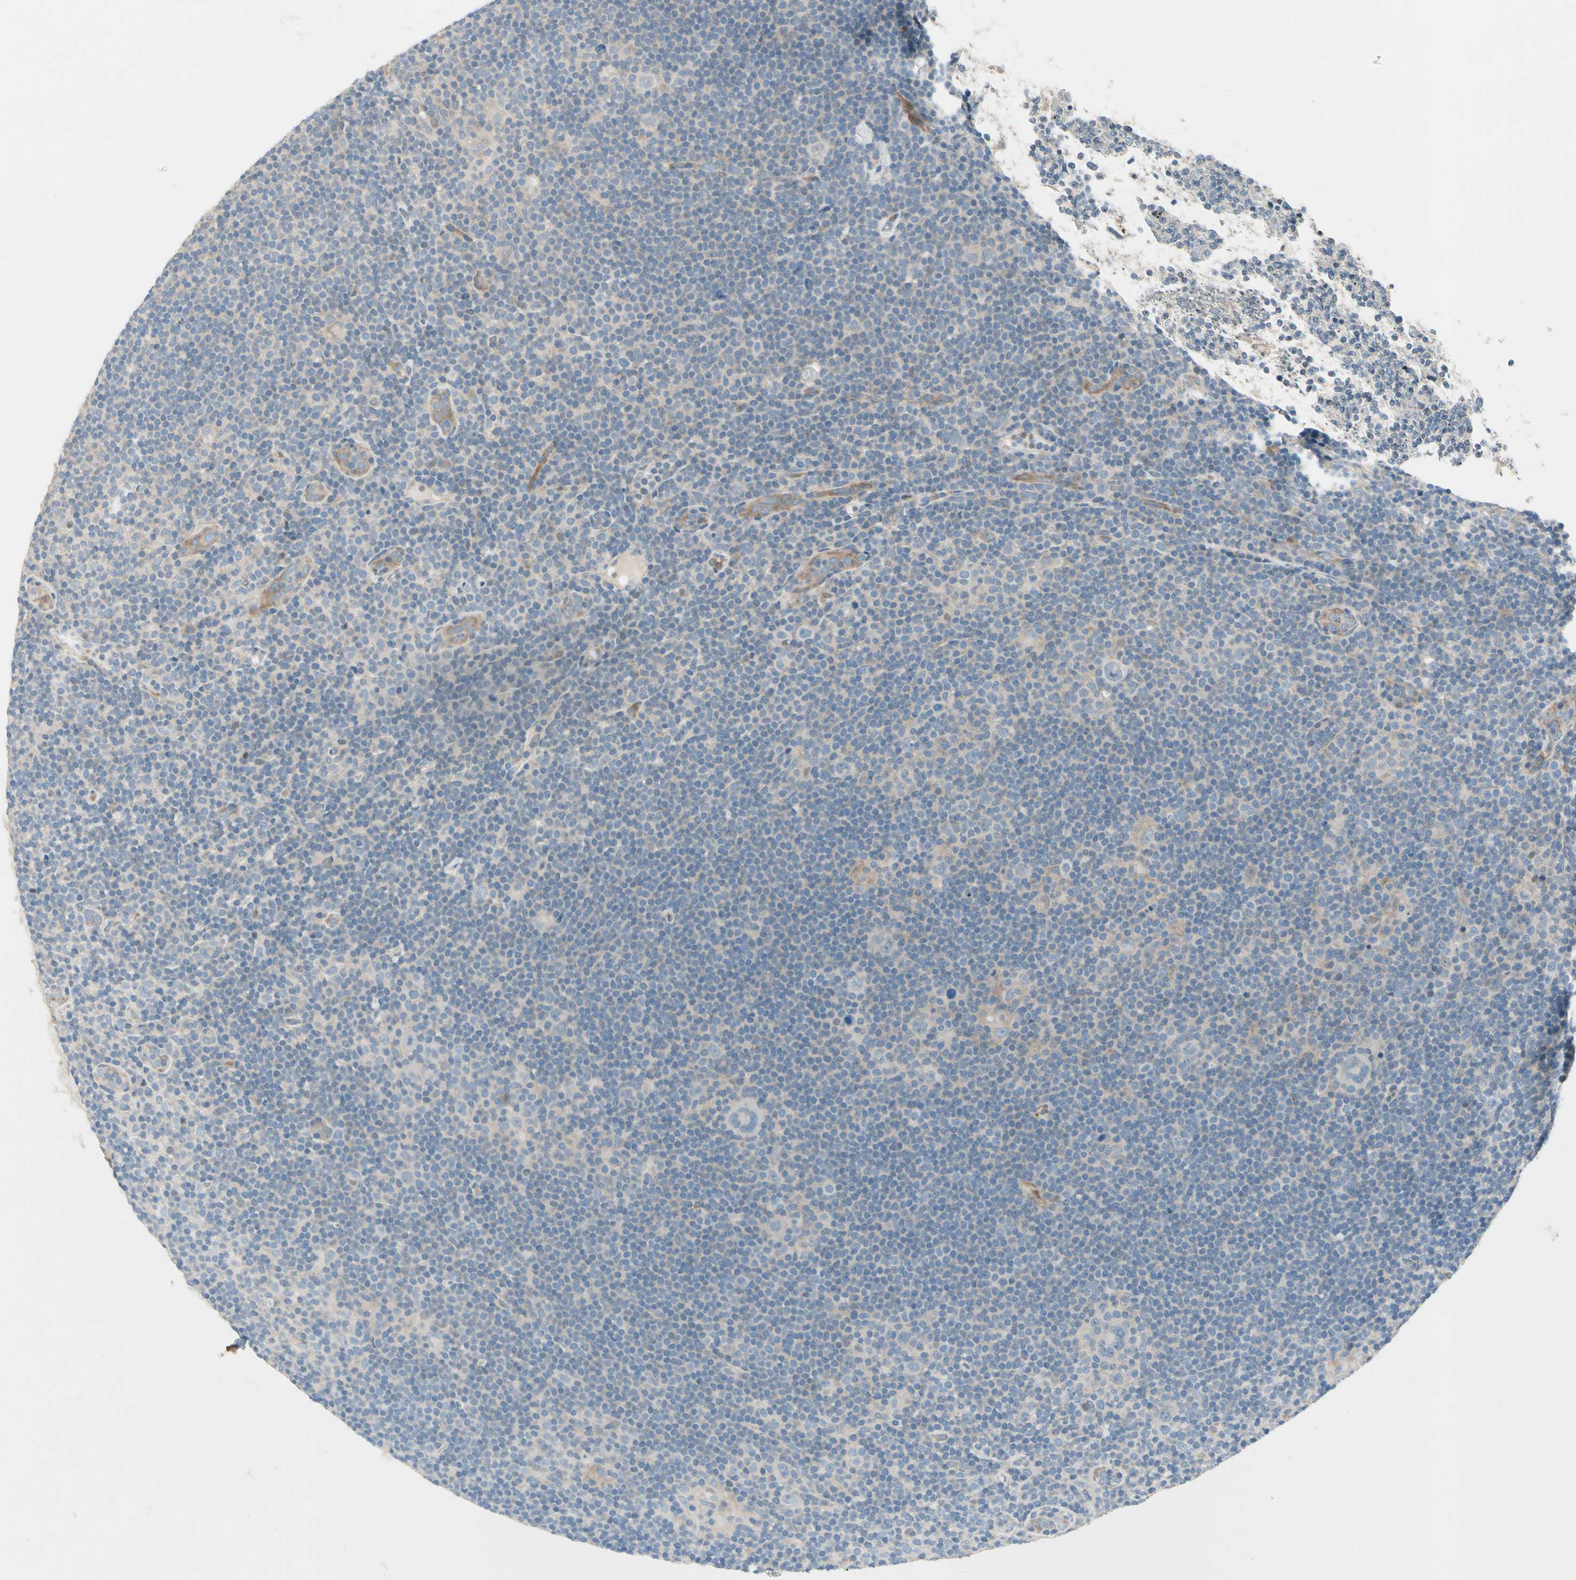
{"staining": {"intensity": "negative", "quantity": "none", "location": "none"}, "tissue": "lymphoma", "cell_type": "Tumor cells", "image_type": "cancer", "snomed": [{"axis": "morphology", "description": "Hodgkin's disease, NOS"}, {"axis": "topography", "description": "Lymph node"}], "caption": "IHC of human Hodgkin's disease exhibits no expression in tumor cells.", "gene": "ADGRA3", "patient": {"sex": "female", "age": 57}}